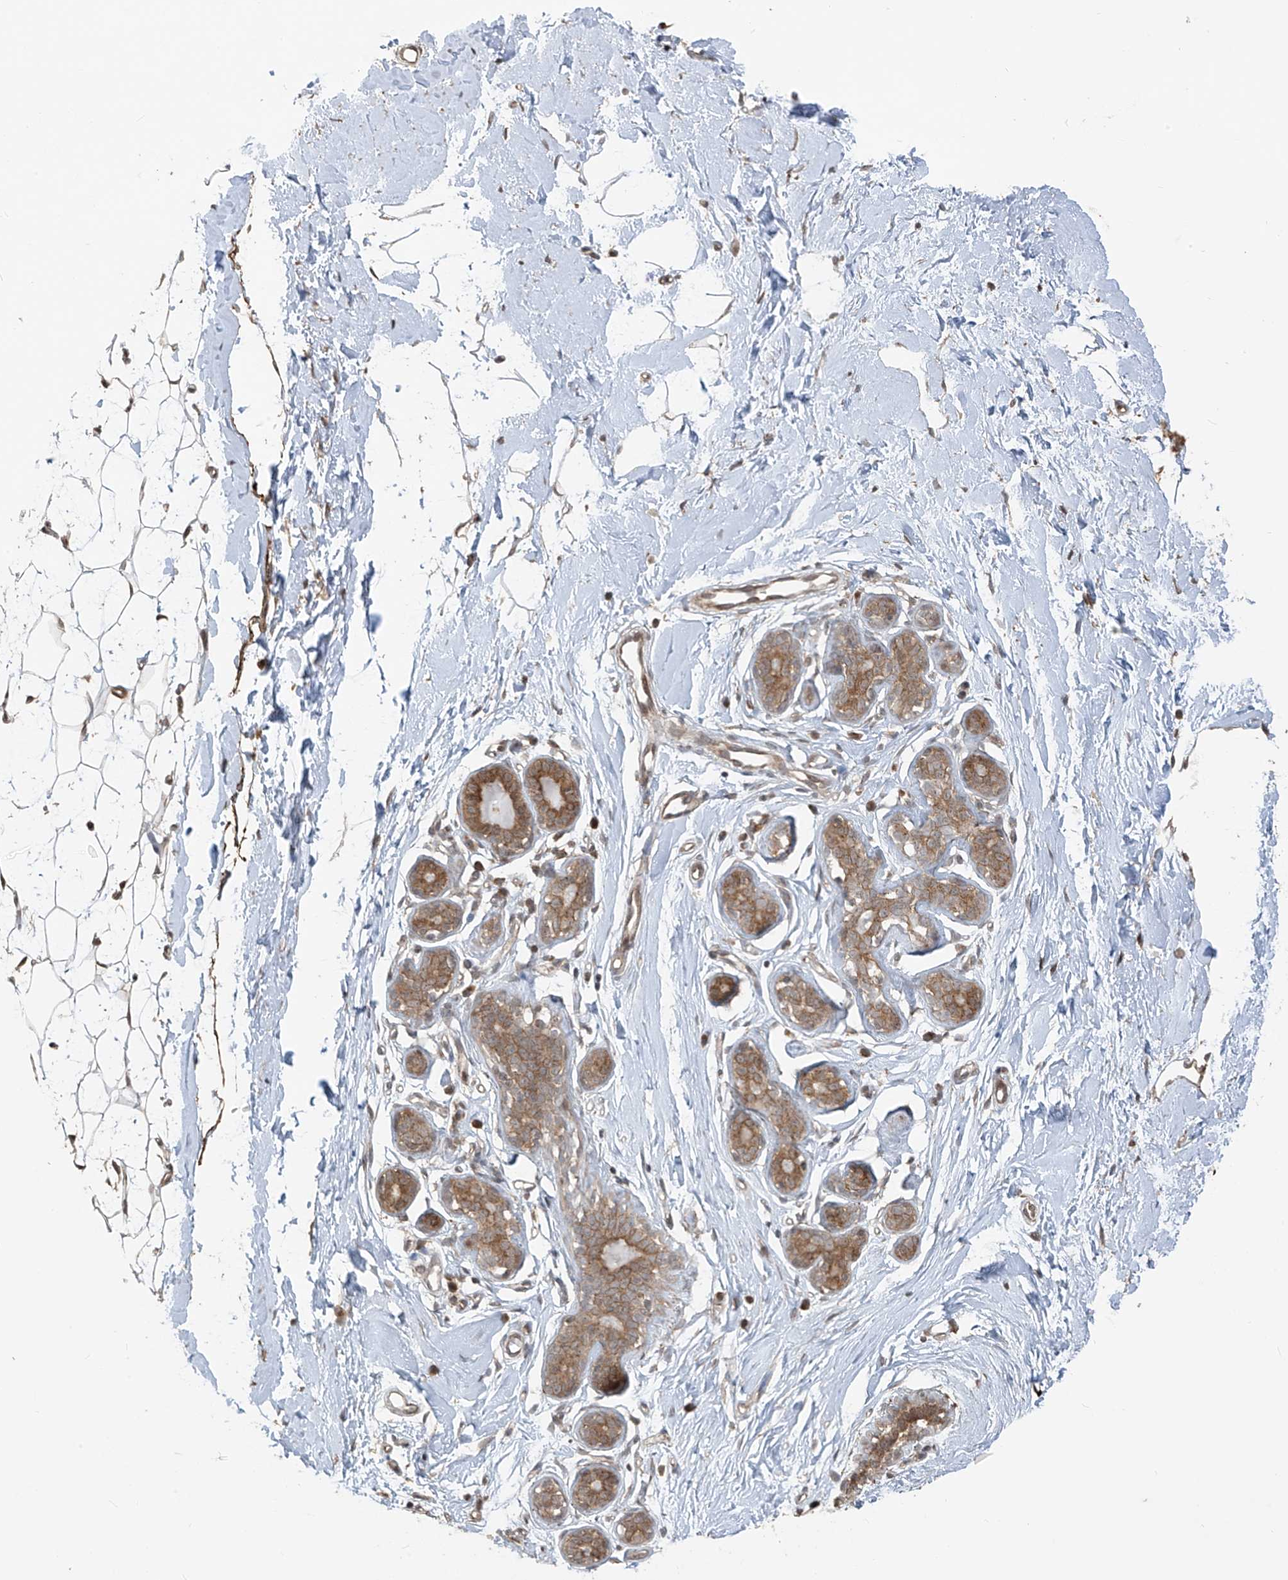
{"staining": {"intensity": "weak", "quantity": ">75%", "location": "cytoplasmic/membranous"}, "tissue": "adipose tissue", "cell_type": "Adipocytes", "image_type": "normal", "snomed": [{"axis": "morphology", "description": "Normal tissue, NOS"}, {"axis": "topography", "description": "Breast"}], "caption": "Immunohistochemical staining of benign human adipose tissue displays >75% levels of weak cytoplasmic/membranous protein staining in approximately >75% of adipocytes.", "gene": "PDE11A", "patient": {"sex": "female", "age": 23}}